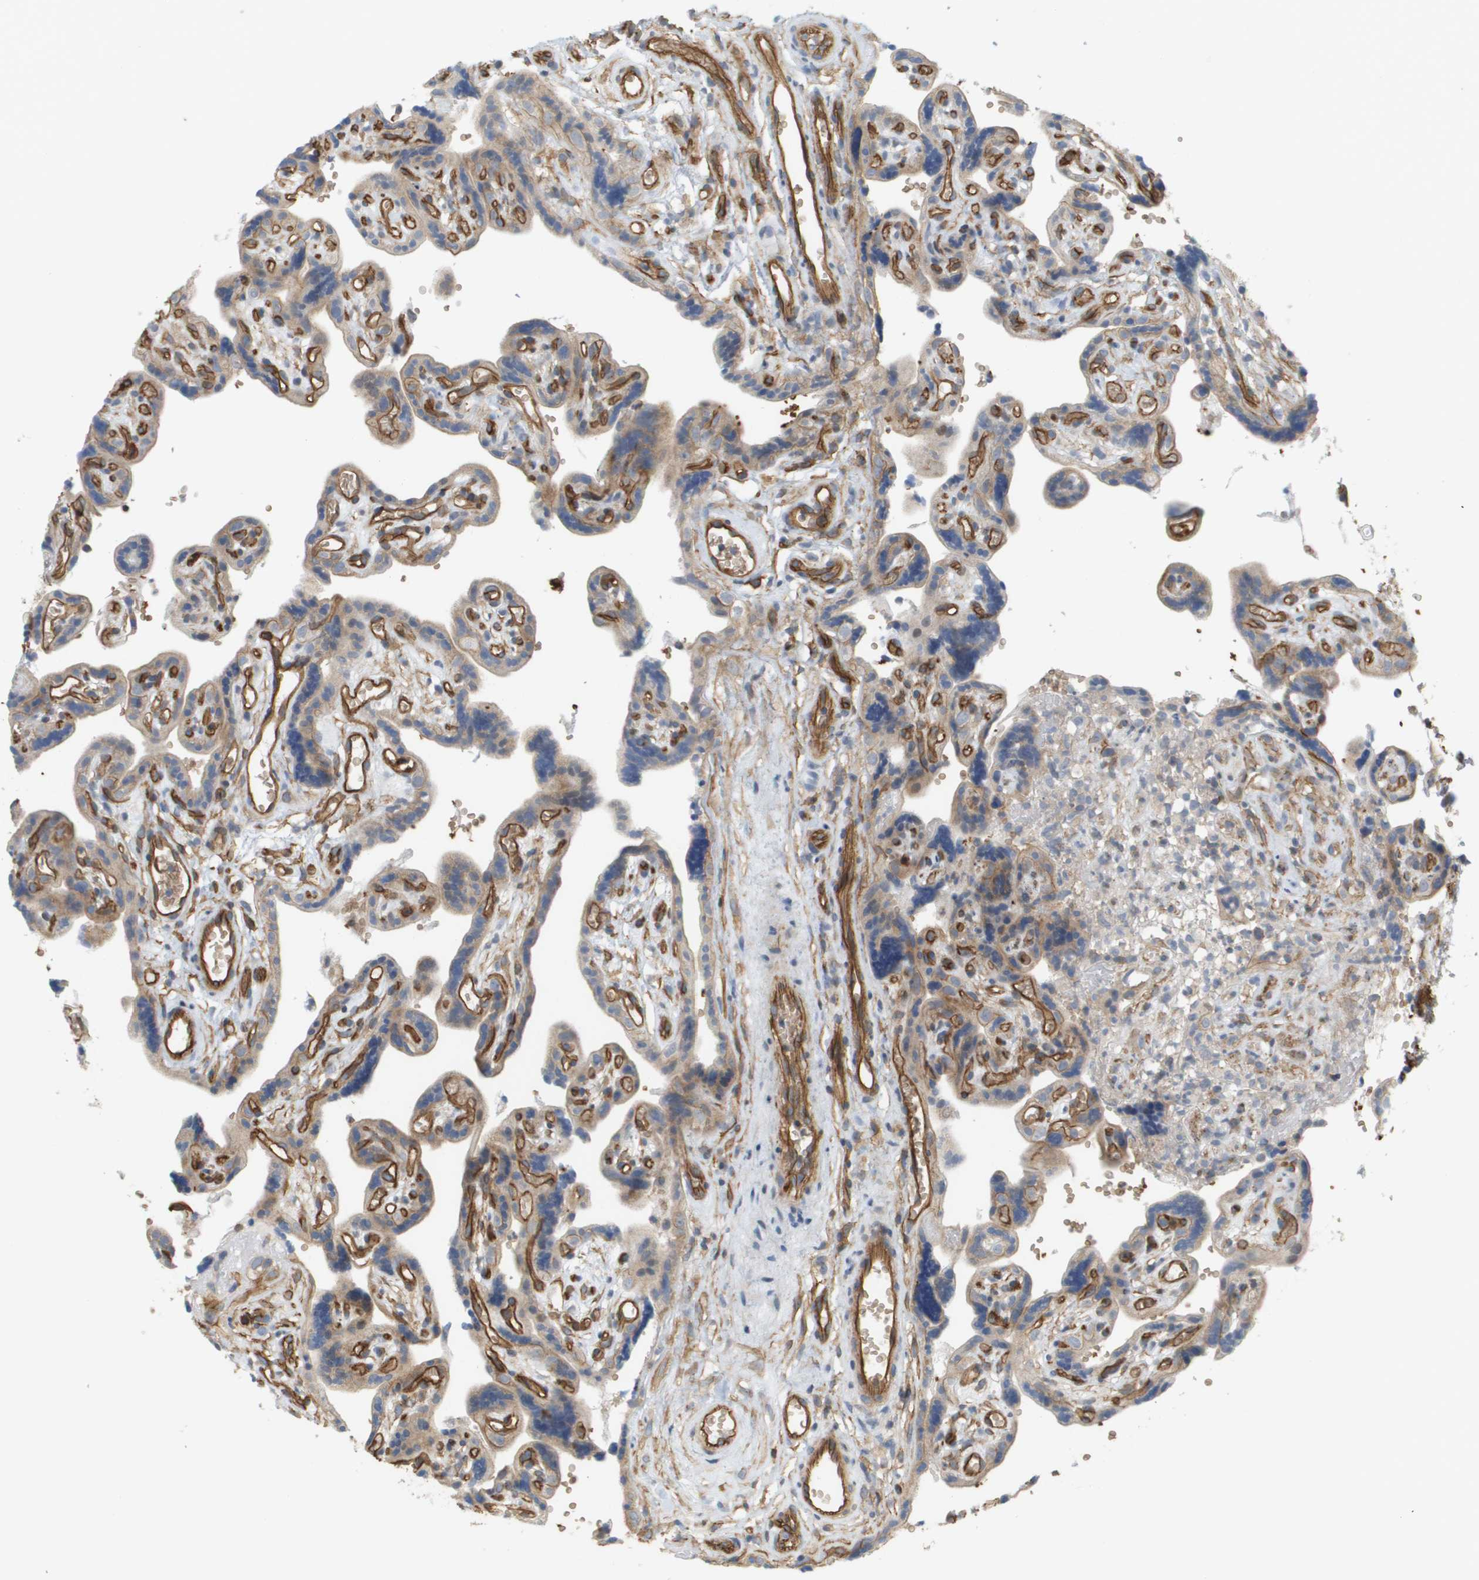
{"staining": {"intensity": "moderate", "quantity": ">75%", "location": "cytoplasmic/membranous"}, "tissue": "placenta", "cell_type": "Decidual cells", "image_type": "normal", "snomed": [{"axis": "morphology", "description": "Normal tissue, NOS"}, {"axis": "topography", "description": "Placenta"}], "caption": "Immunohistochemical staining of unremarkable human placenta reveals >75% levels of moderate cytoplasmic/membranous protein staining in about >75% of decidual cells. The staining was performed using DAB to visualize the protein expression in brown, while the nuclei were stained in blue with hematoxylin (Magnification: 20x).", "gene": "SGMS2", "patient": {"sex": "female", "age": 30}}